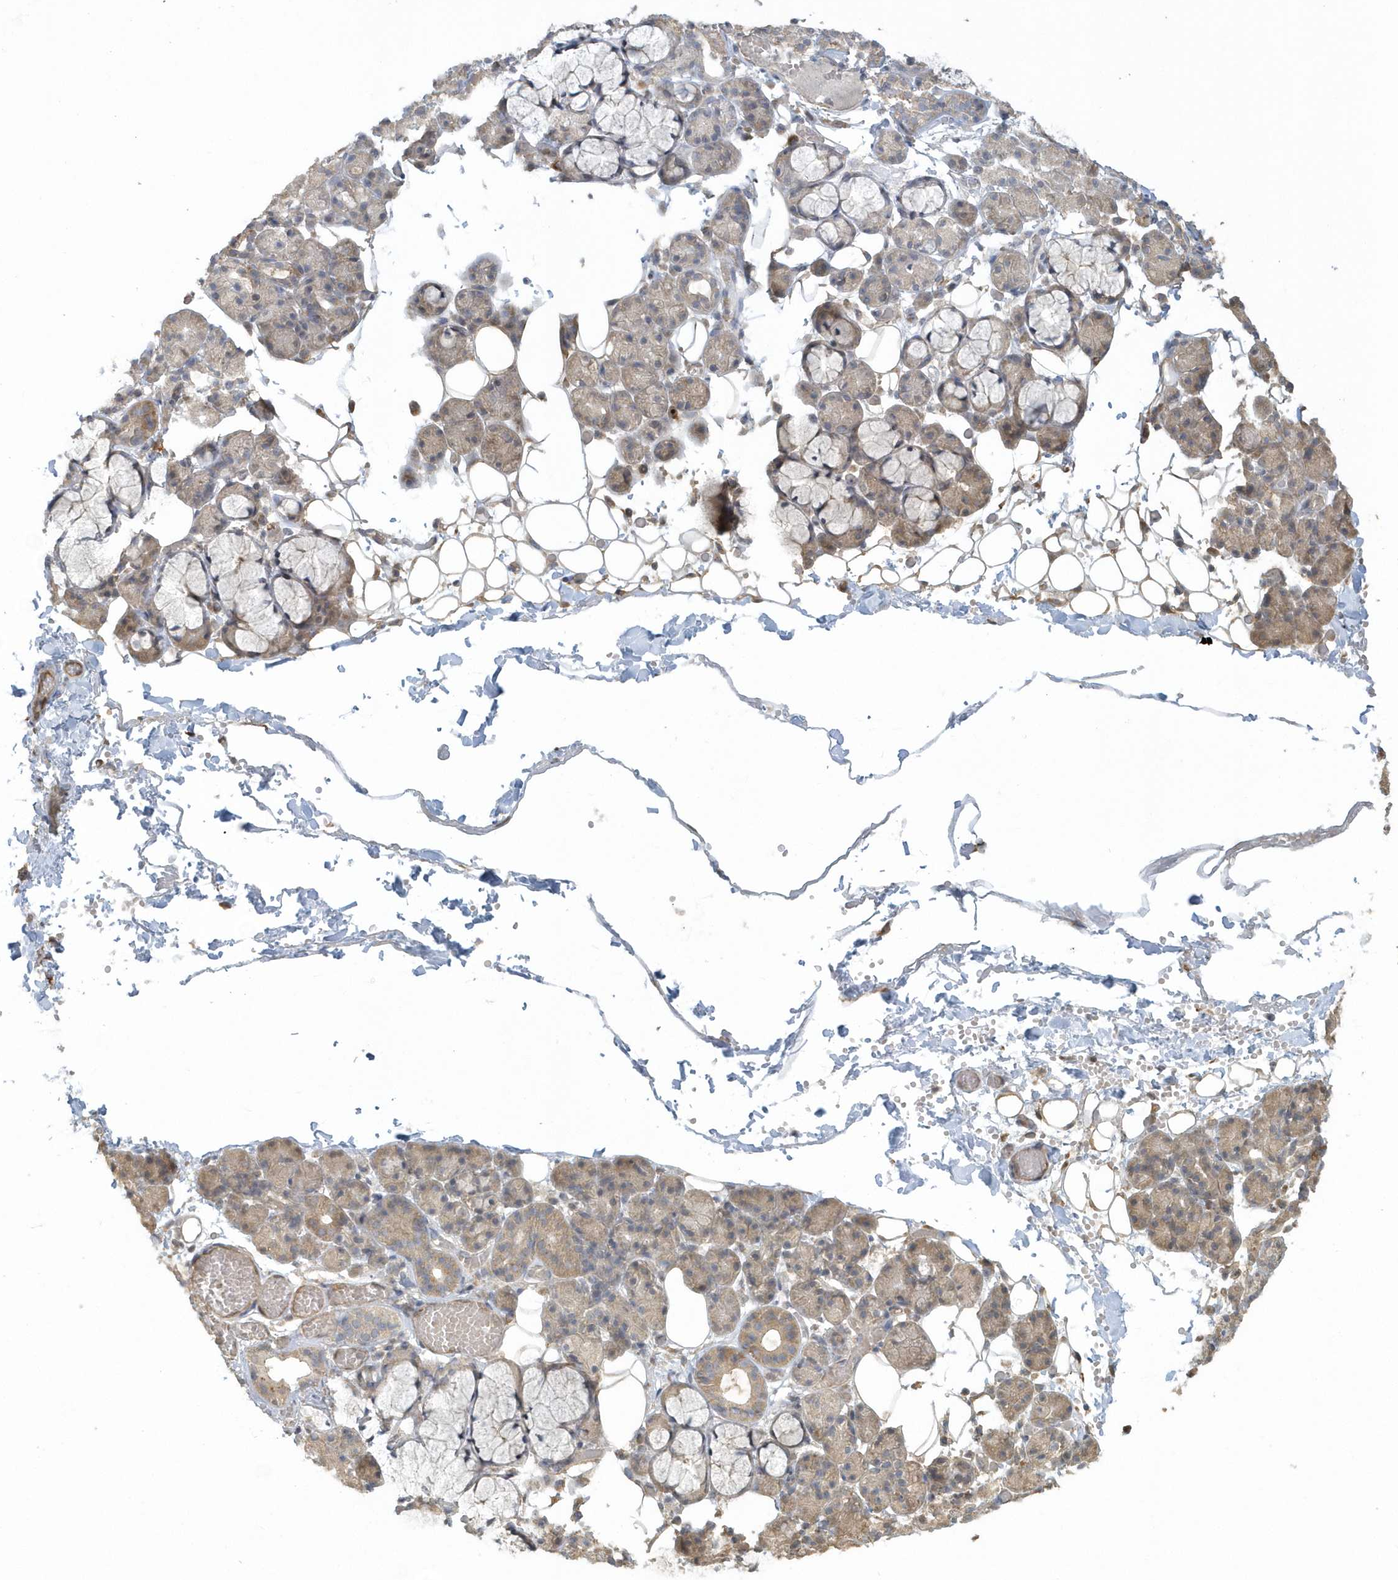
{"staining": {"intensity": "weak", "quantity": "25%-75%", "location": "cytoplasmic/membranous"}, "tissue": "salivary gland", "cell_type": "Glandular cells", "image_type": "normal", "snomed": [{"axis": "morphology", "description": "Normal tissue, NOS"}, {"axis": "topography", "description": "Salivary gland"}], "caption": "High-power microscopy captured an IHC histopathology image of normal salivary gland, revealing weak cytoplasmic/membranous staining in about 25%-75% of glandular cells.", "gene": "THG1L", "patient": {"sex": "male", "age": 63}}